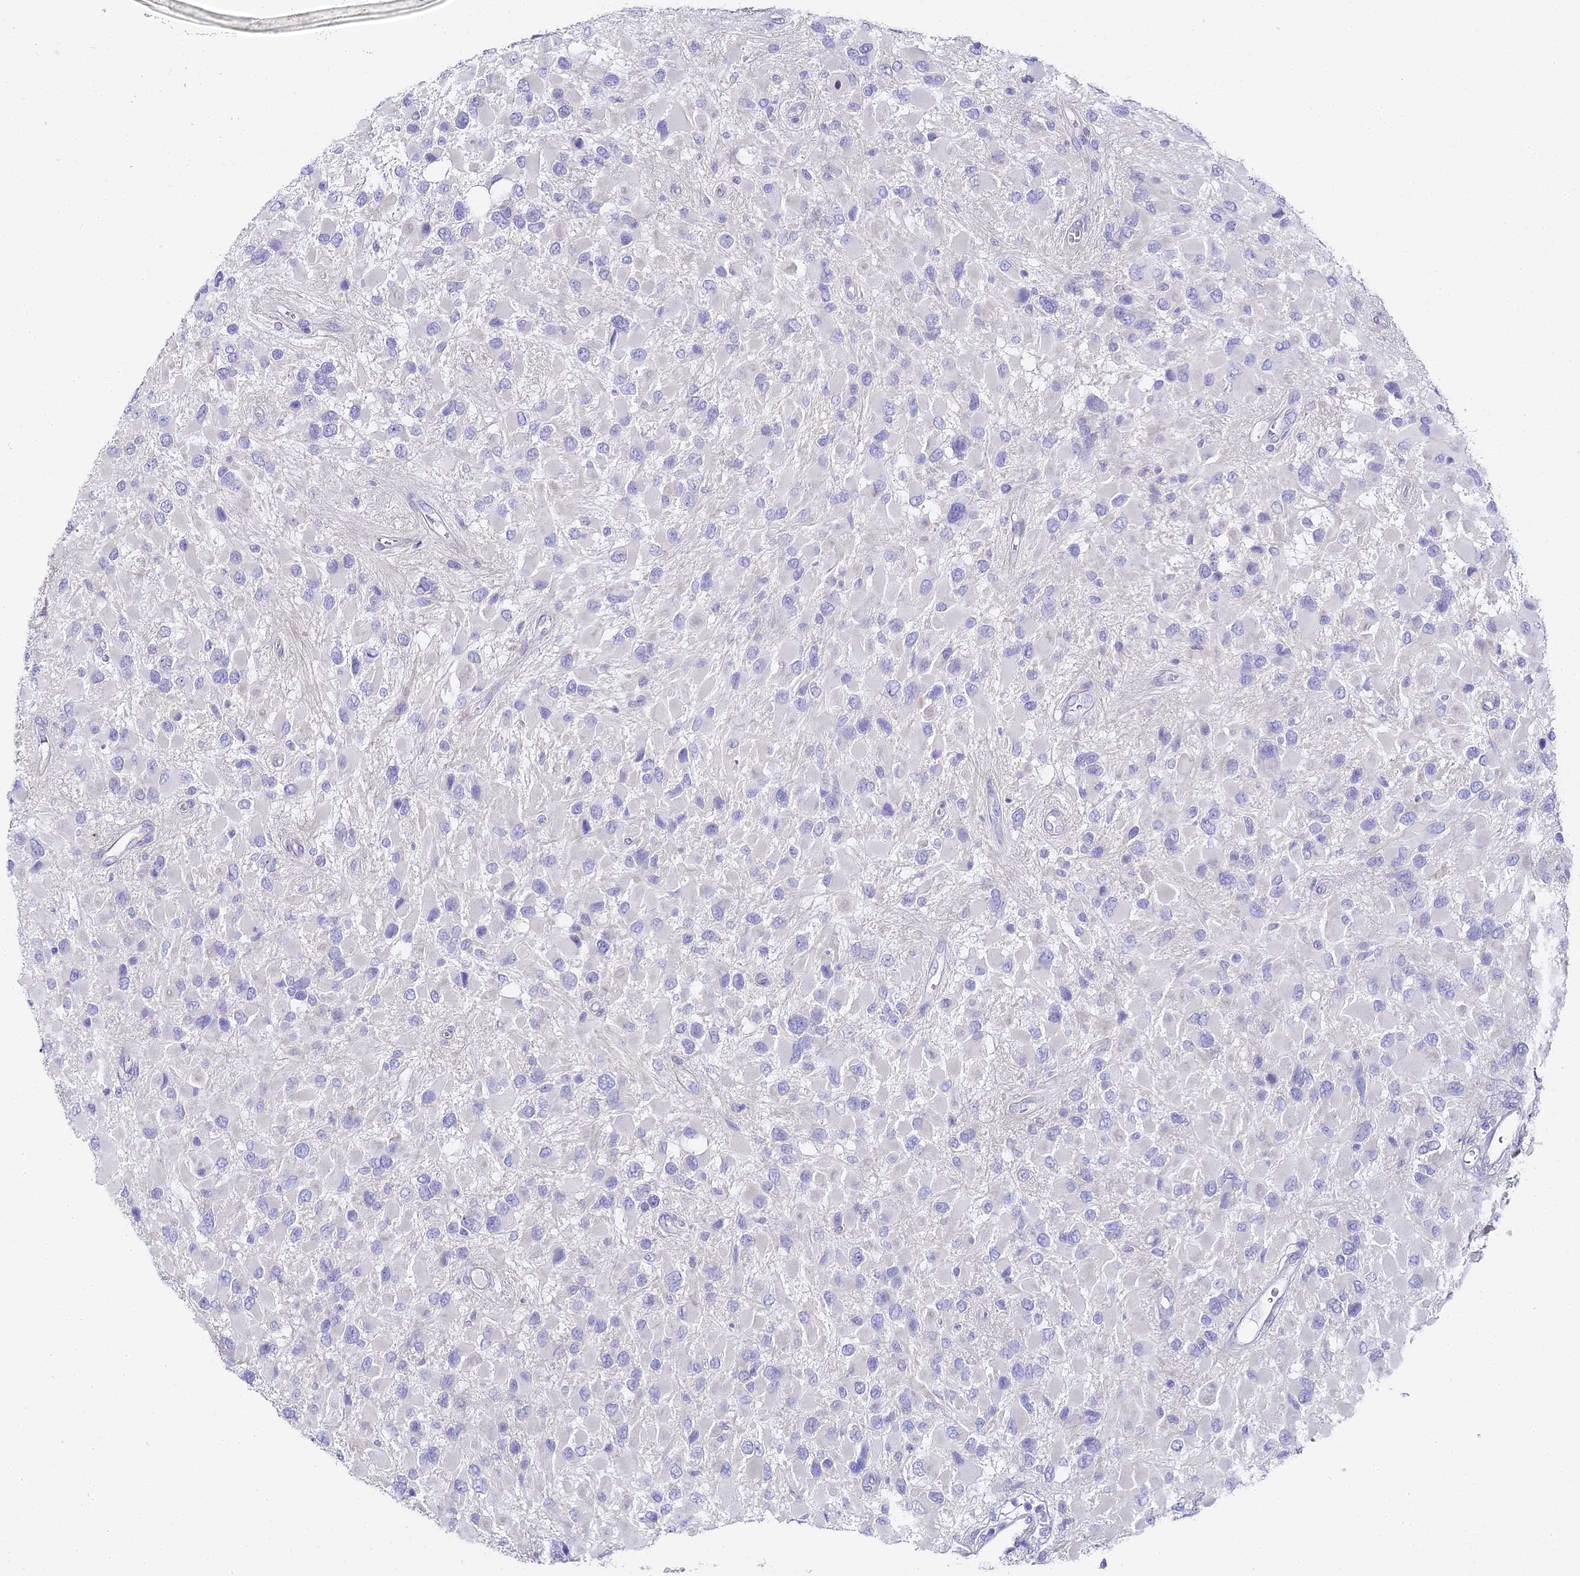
{"staining": {"intensity": "negative", "quantity": "none", "location": "none"}, "tissue": "glioma", "cell_type": "Tumor cells", "image_type": "cancer", "snomed": [{"axis": "morphology", "description": "Glioma, malignant, High grade"}, {"axis": "topography", "description": "Brain"}], "caption": "An immunohistochemistry (IHC) photomicrograph of malignant high-grade glioma is shown. There is no staining in tumor cells of malignant high-grade glioma.", "gene": "ABHD14A-ACY1", "patient": {"sex": "male", "age": 53}}